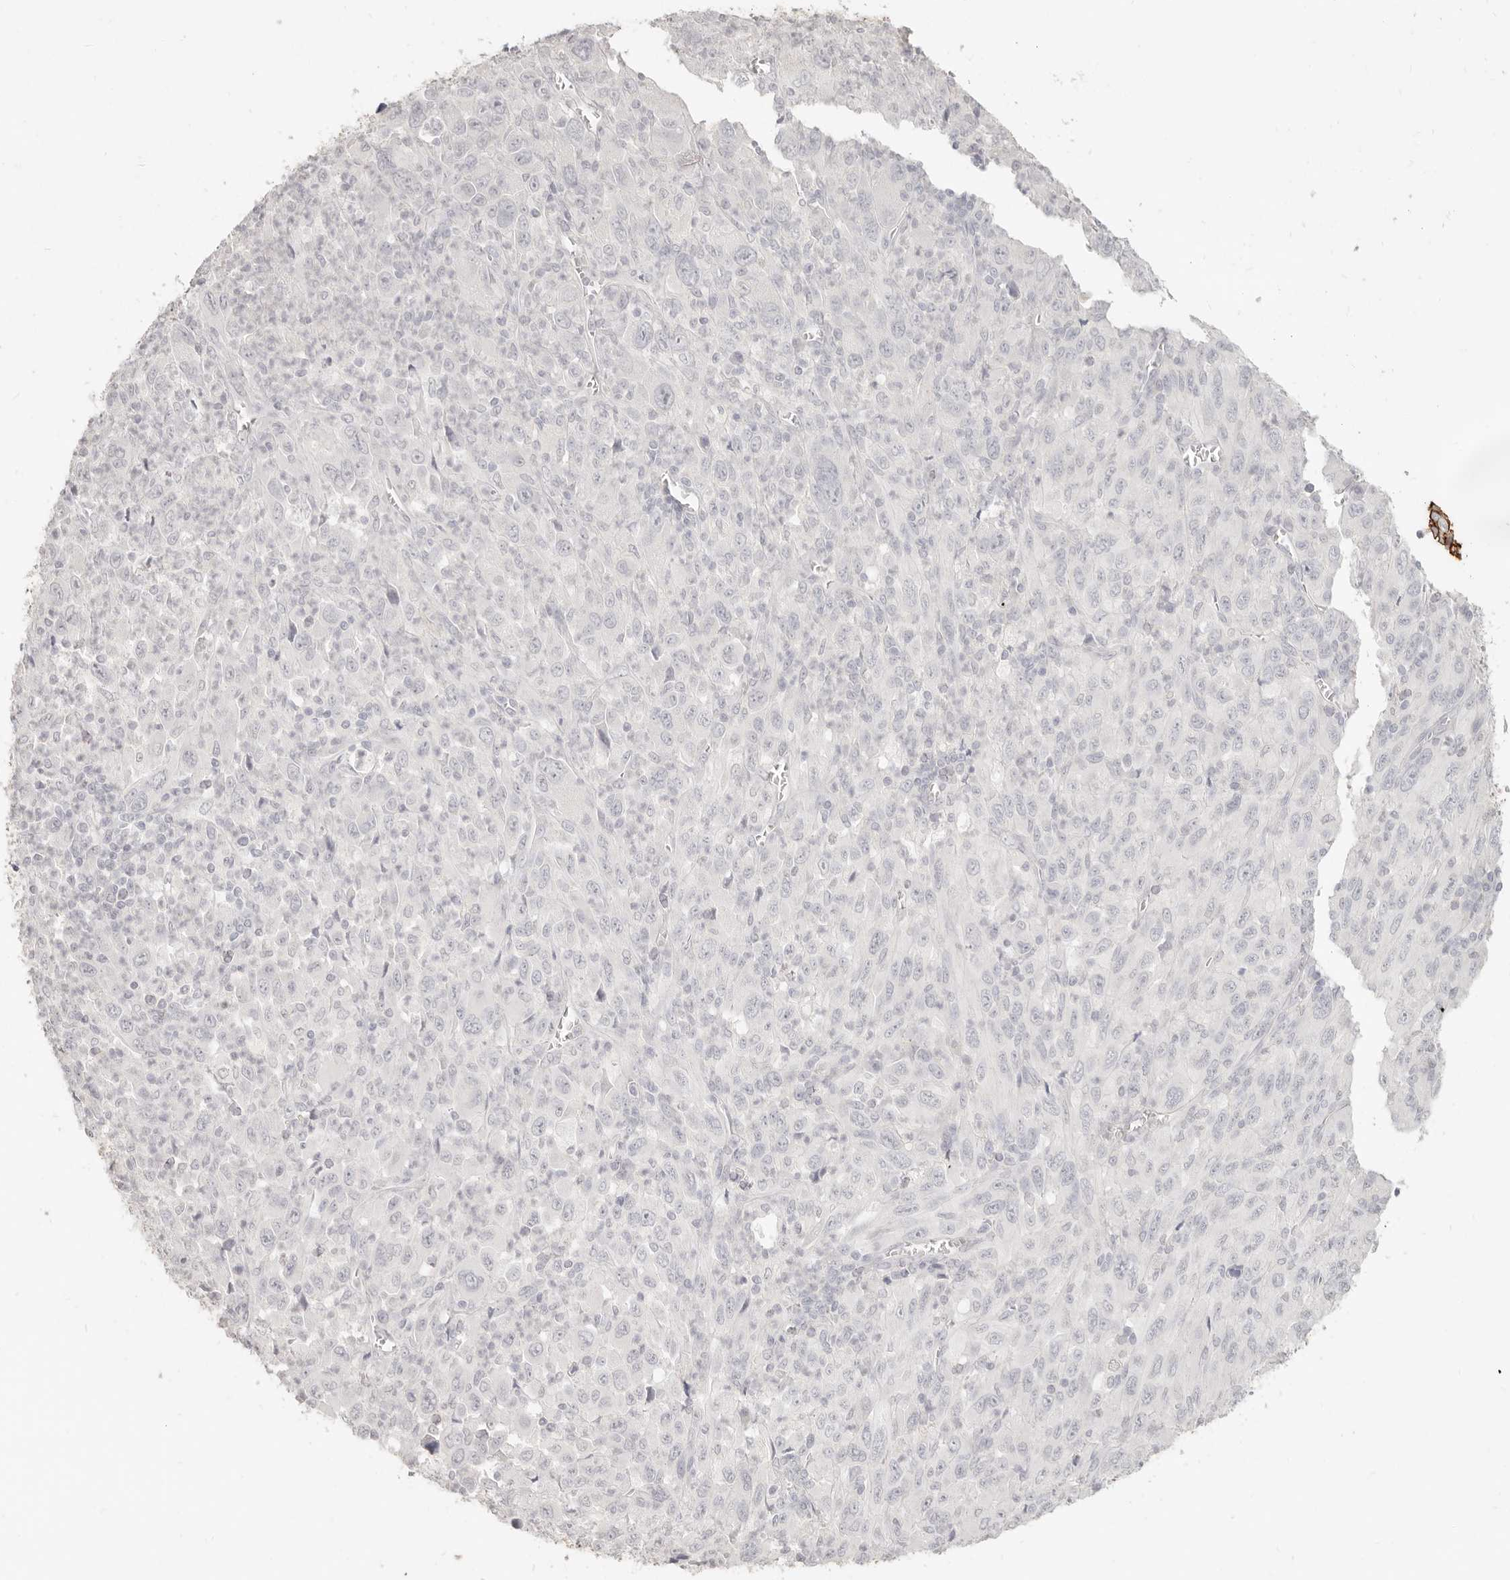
{"staining": {"intensity": "negative", "quantity": "none", "location": "none"}, "tissue": "melanoma", "cell_type": "Tumor cells", "image_type": "cancer", "snomed": [{"axis": "morphology", "description": "Malignant melanoma, Metastatic site"}, {"axis": "topography", "description": "Skin"}], "caption": "Human melanoma stained for a protein using immunohistochemistry demonstrates no staining in tumor cells.", "gene": "EPCAM", "patient": {"sex": "female", "age": 56}}